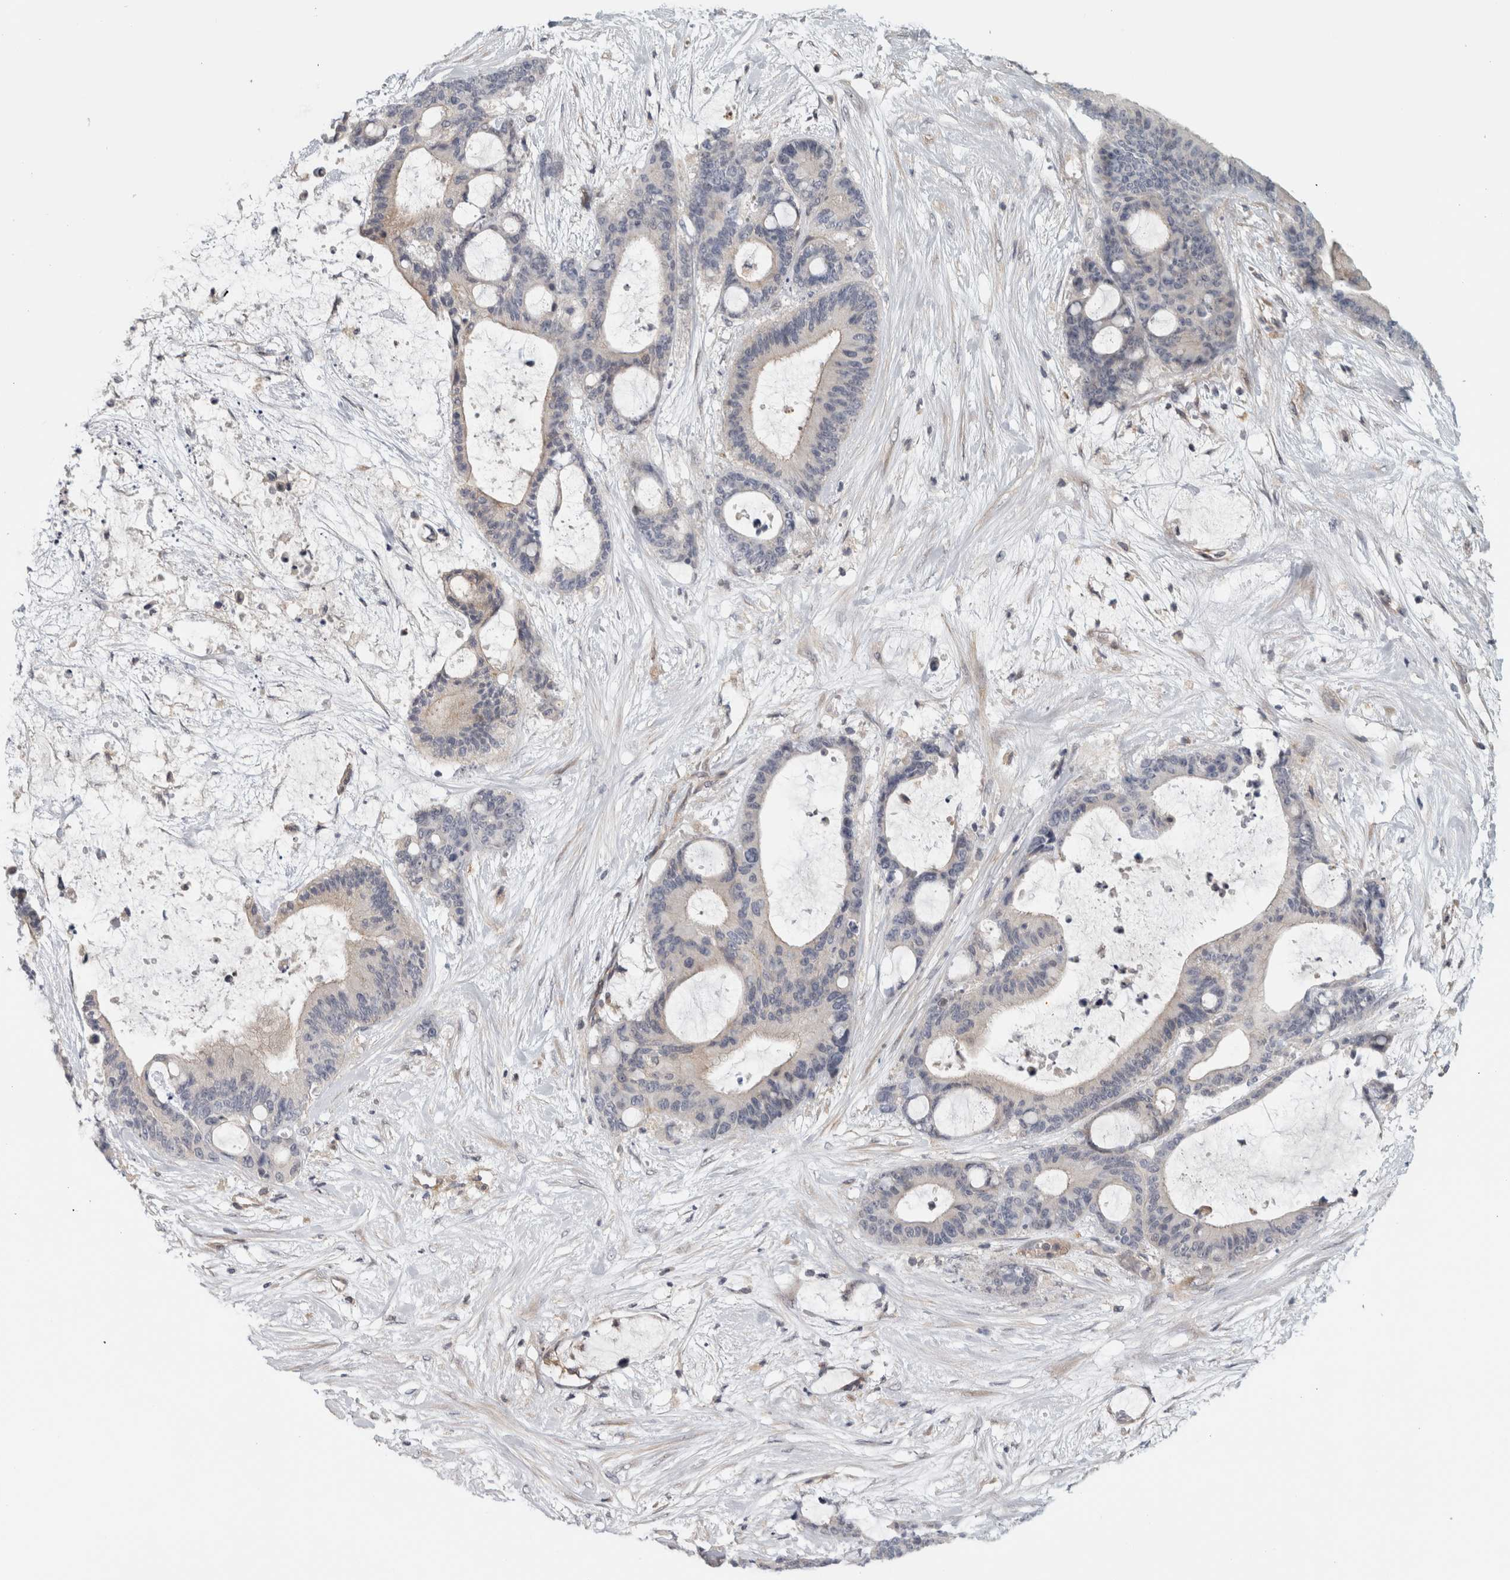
{"staining": {"intensity": "negative", "quantity": "none", "location": "none"}, "tissue": "liver cancer", "cell_type": "Tumor cells", "image_type": "cancer", "snomed": [{"axis": "morphology", "description": "Cholangiocarcinoma"}, {"axis": "topography", "description": "Liver"}], "caption": "A high-resolution histopathology image shows immunohistochemistry (IHC) staining of liver cholangiocarcinoma, which demonstrates no significant positivity in tumor cells. Brightfield microscopy of IHC stained with DAB (3,3'-diaminobenzidine) (brown) and hematoxylin (blue), captured at high magnification.", "gene": "ZNF804B", "patient": {"sex": "female", "age": 73}}